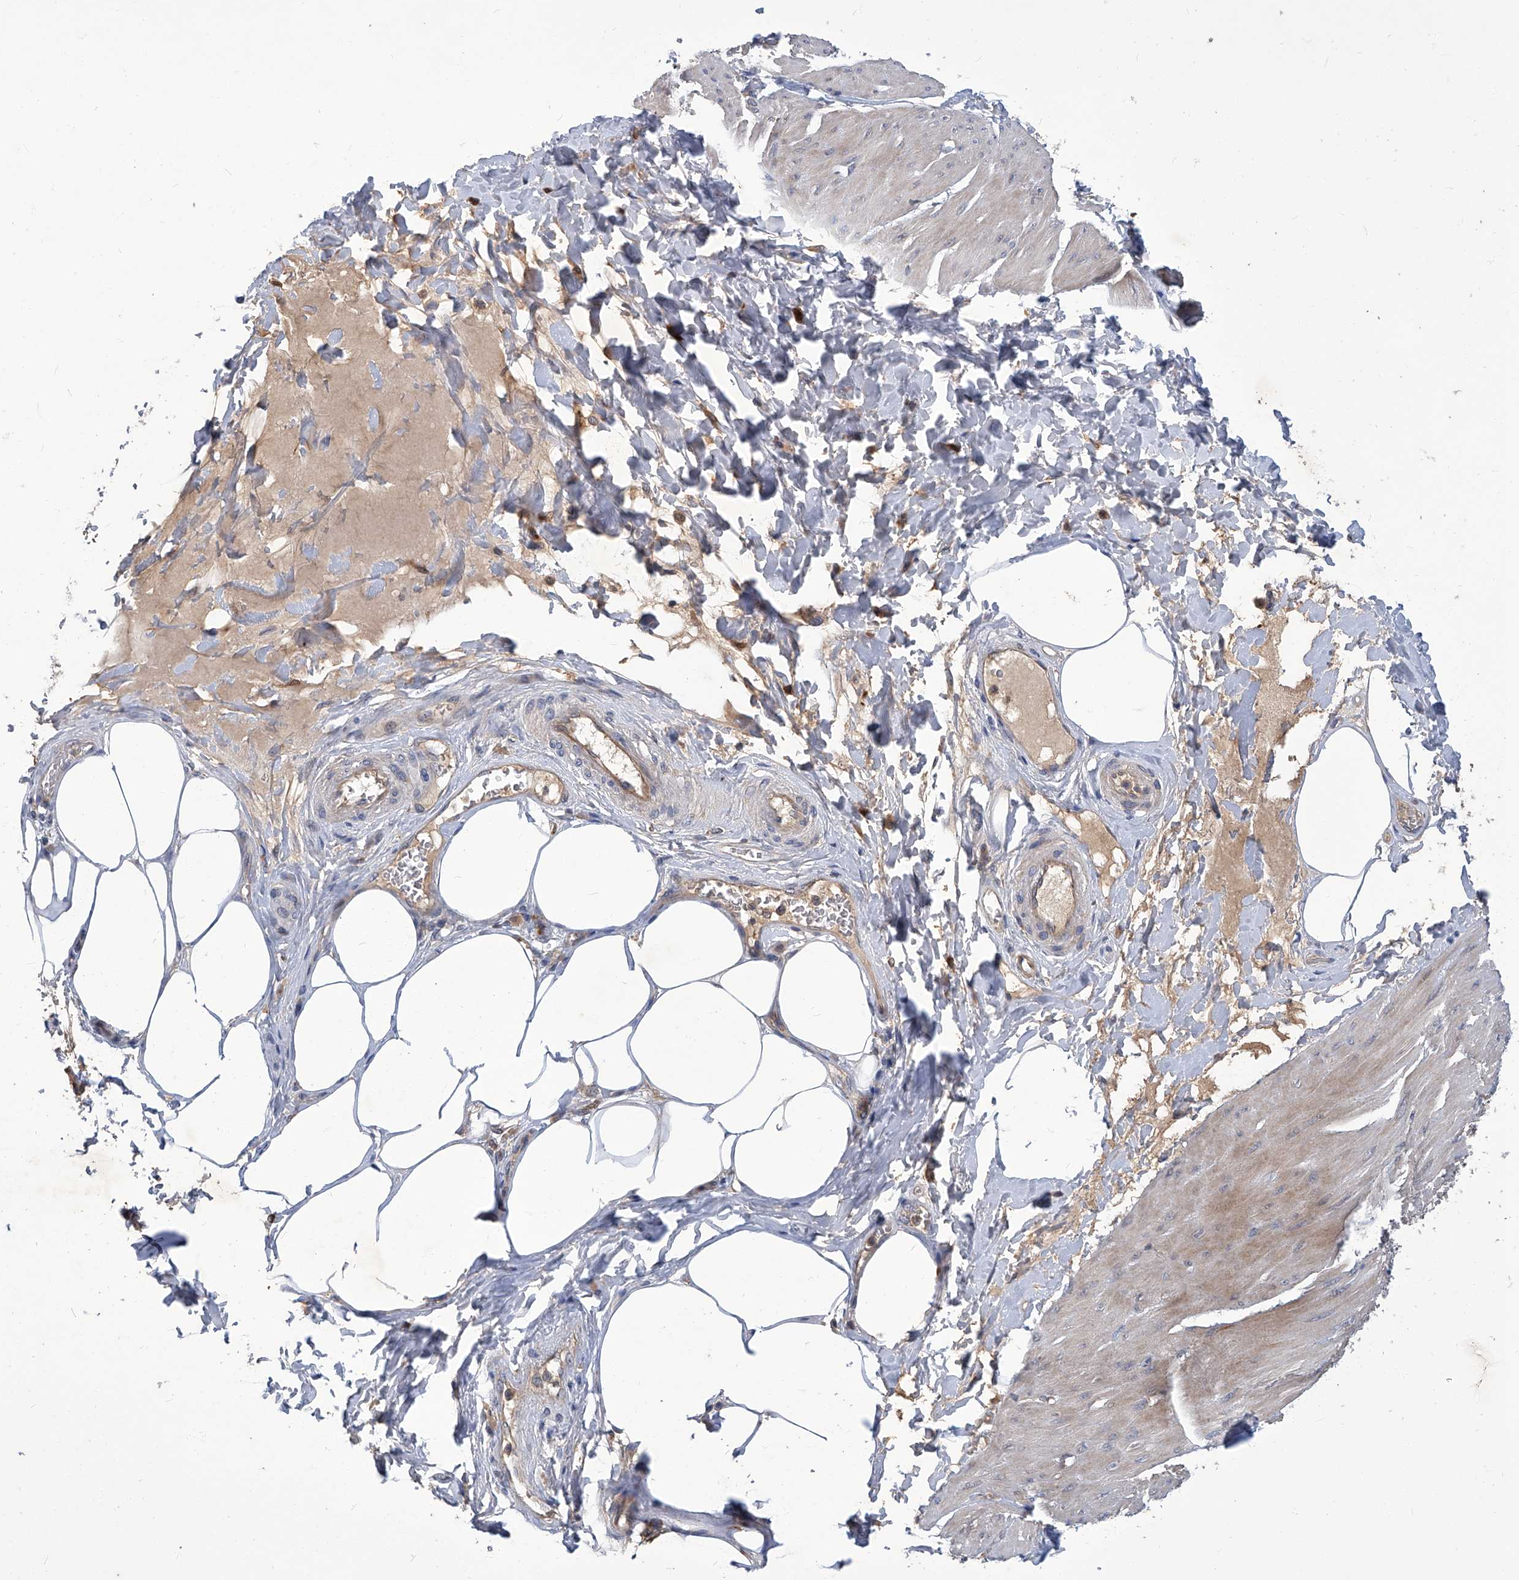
{"staining": {"intensity": "weak", "quantity": "<25%", "location": "cytoplasmic/membranous"}, "tissue": "smooth muscle", "cell_type": "Smooth muscle cells", "image_type": "normal", "snomed": [{"axis": "morphology", "description": "Urothelial carcinoma, High grade"}, {"axis": "topography", "description": "Urinary bladder"}], "caption": "Benign smooth muscle was stained to show a protein in brown. There is no significant expression in smooth muscle cells.", "gene": "TNFRSF13B", "patient": {"sex": "male", "age": 46}}